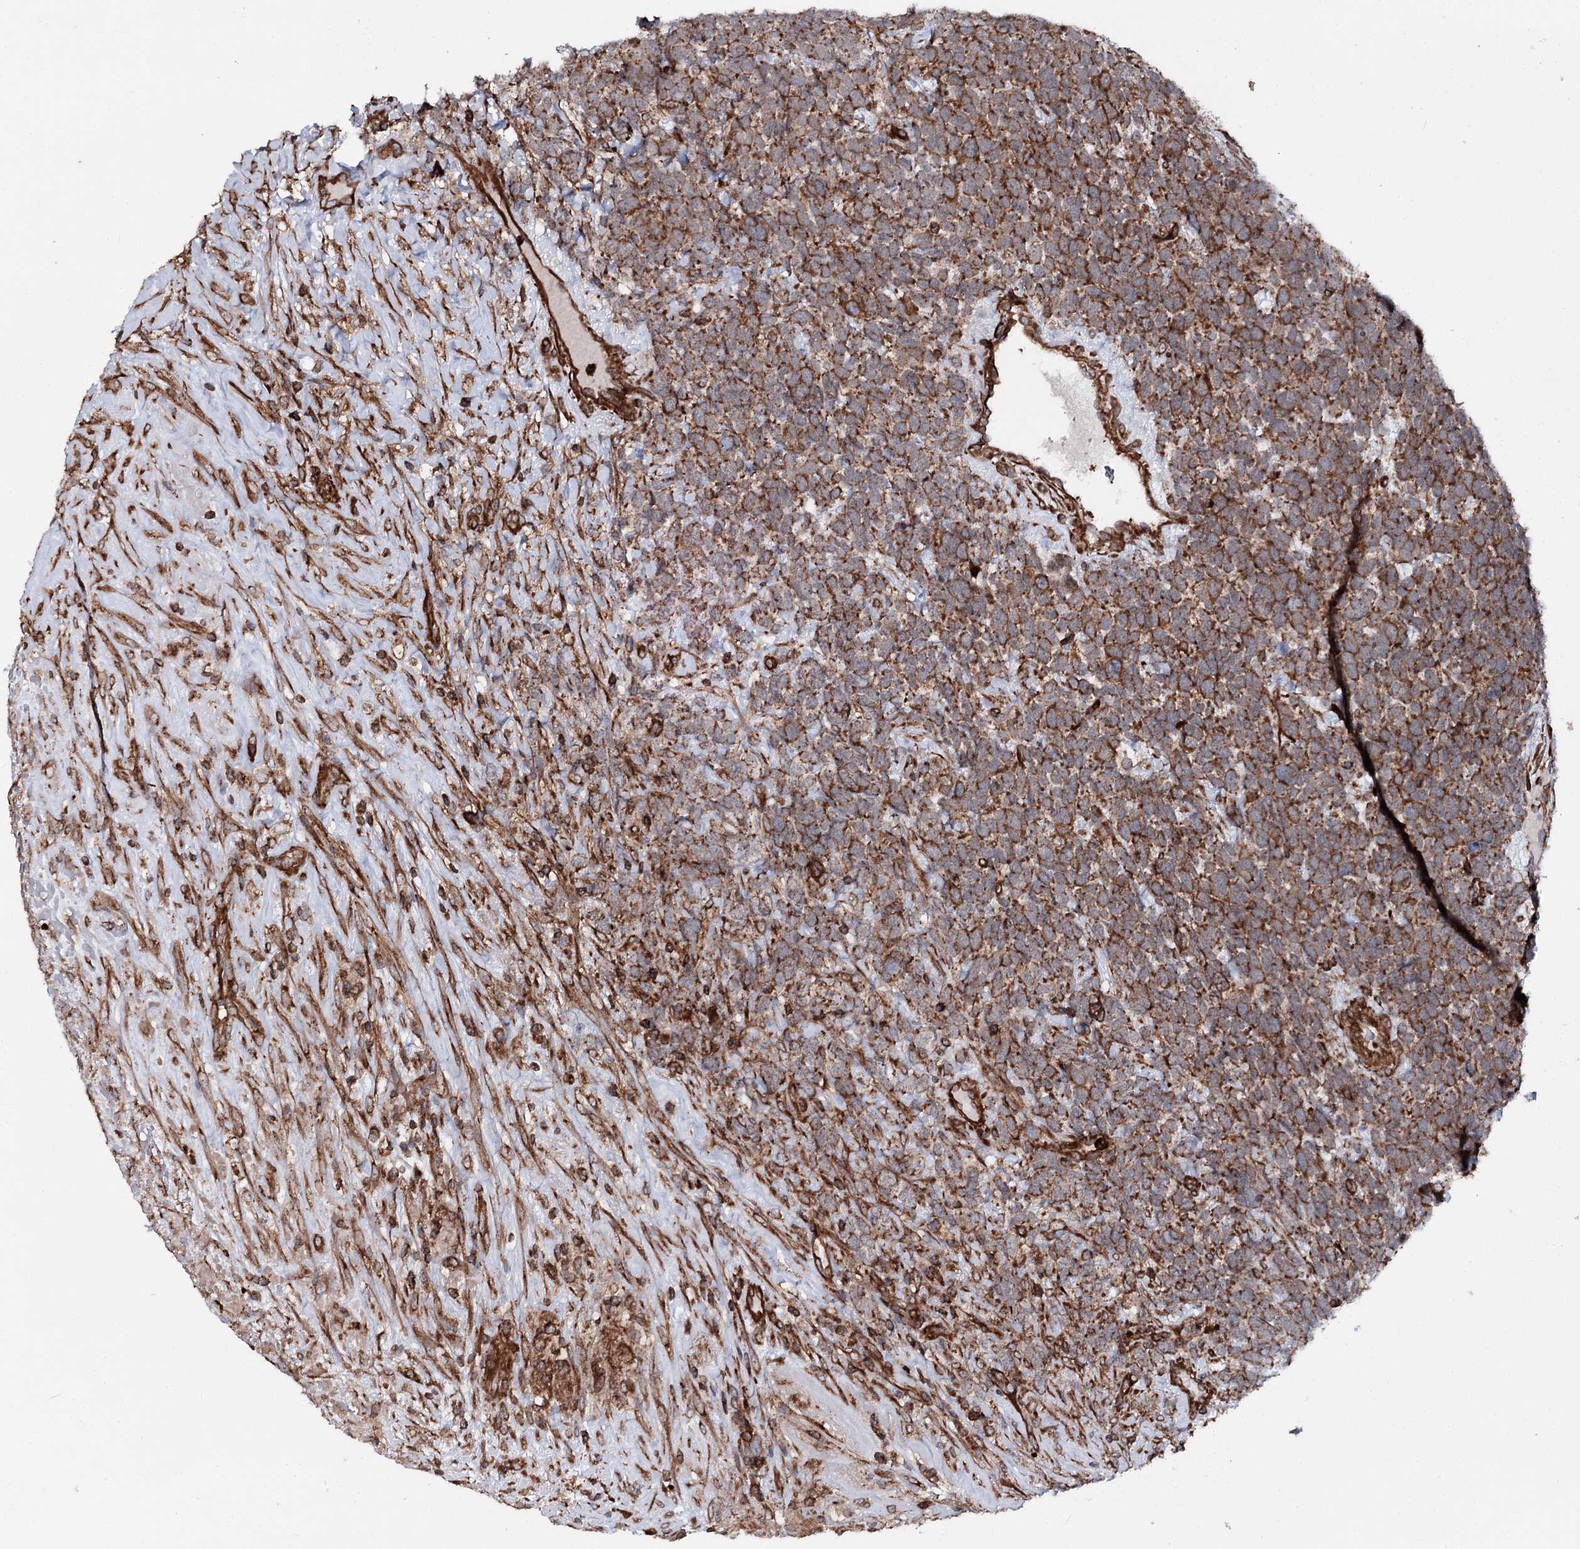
{"staining": {"intensity": "moderate", "quantity": ">75%", "location": "cytoplasmic/membranous"}, "tissue": "urothelial cancer", "cell_type": "Tumor cells", "image_type": "cancer", "snomed": [{"axis": "morphology", "description": "Urothelial carcinoma, High grade"}, {"axis": "topography", "description": "Urinary bladder"}], "caption": "High-grade urothelial carcinoma tissue reveals moderate cytoplasmic/membranous positivity in approximately >75% of tumor cells, visualized by immunohistochemistry.", "gene": "FGFR1OP2", "patient": {"sex": "female", "age": 82}}